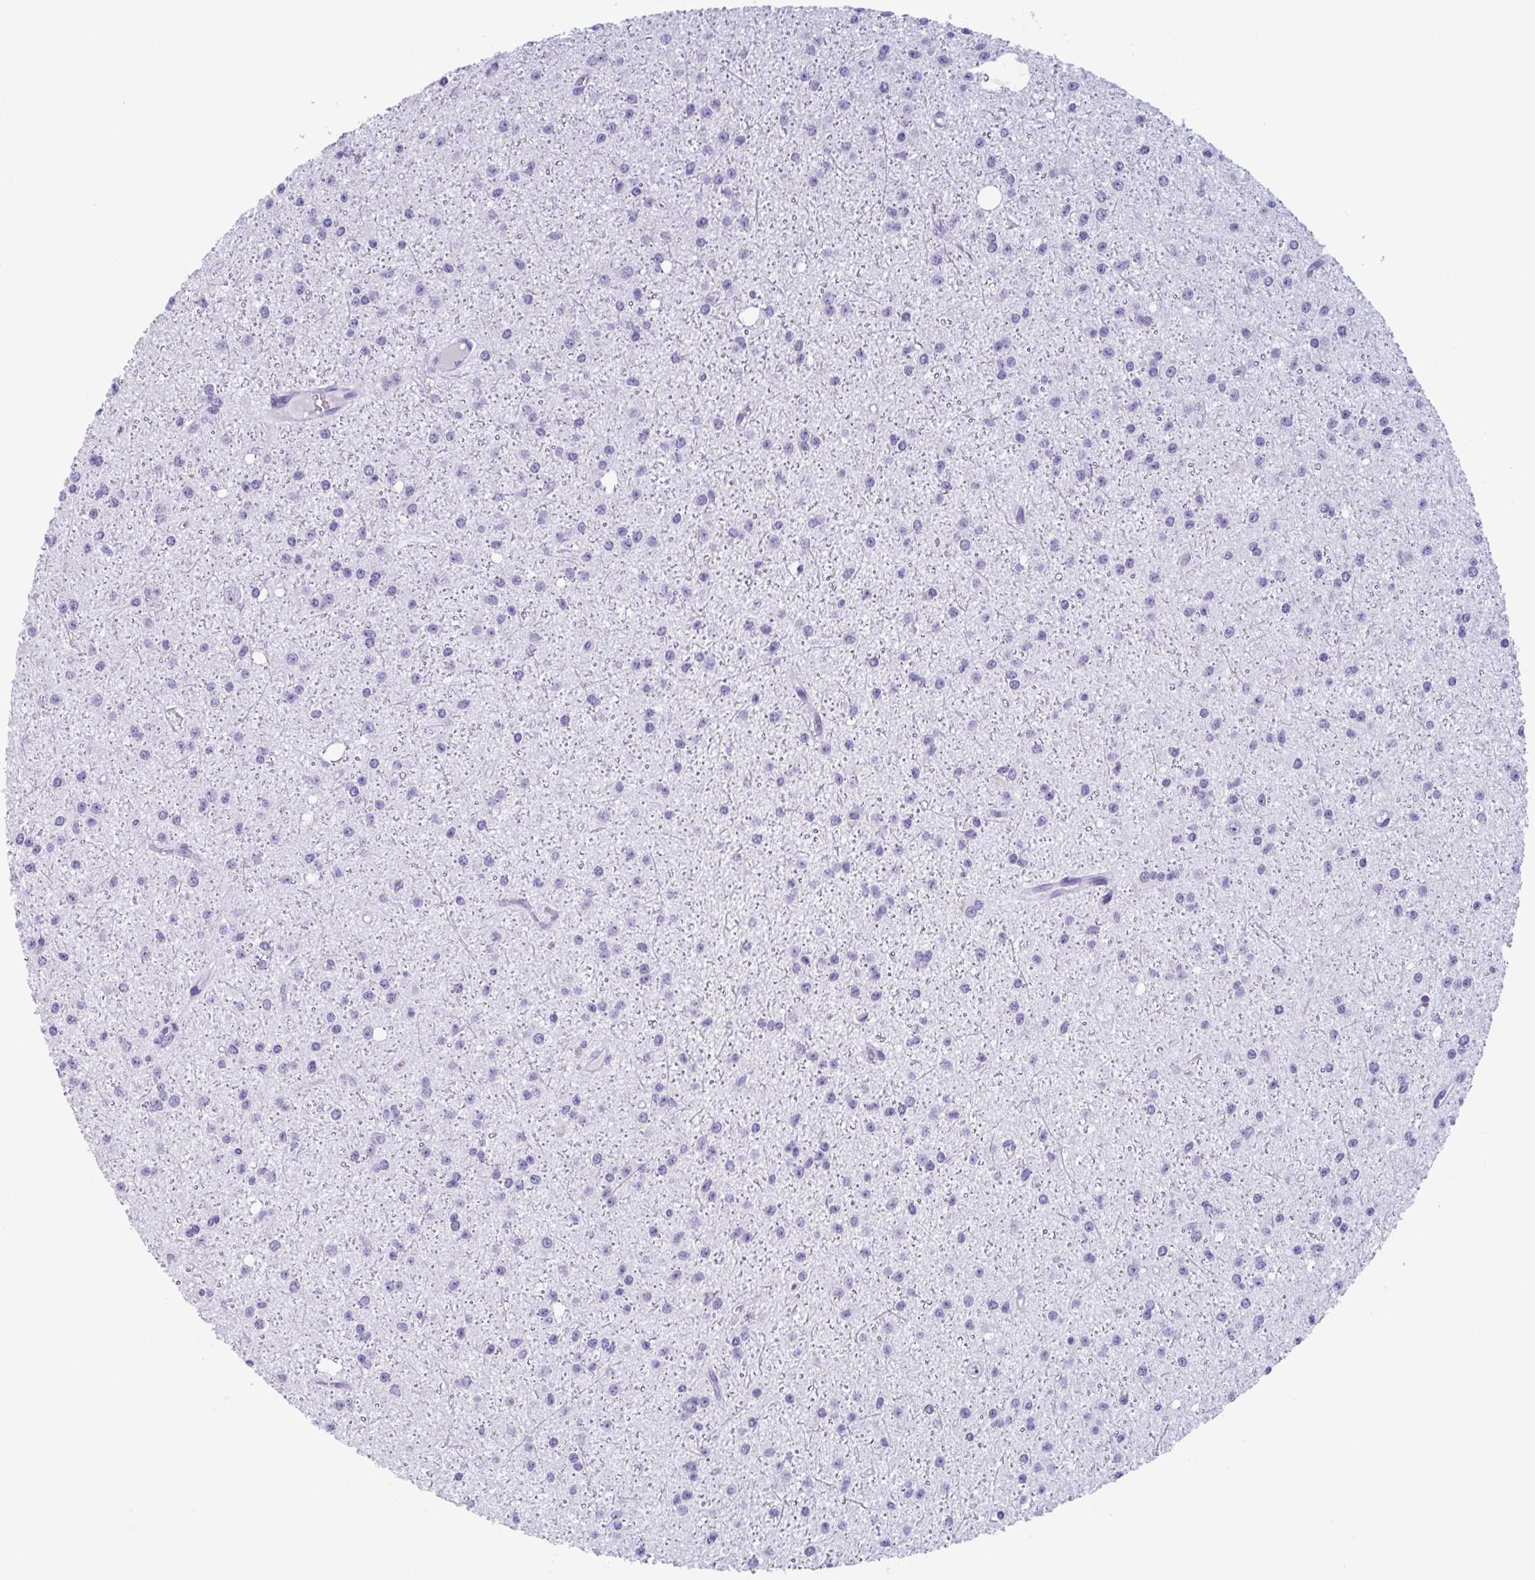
{"staining": {"intensity": "negative", "quantity": "none", "location": "none"}, "tissue": "glioma", "cell_type": "Tumor cells", "image_type": "cancer", "snomed": [{"axis": "morphology", "description": "Glioma, malignant, Low grade"}, {"axis": "topography", "description": "Brain"}], "caption": "Tumor cells show no significant expression in malignant glioma (low-grade).", "gene": "ENKUR", "patient": {"sex": "male", "age": 27}}